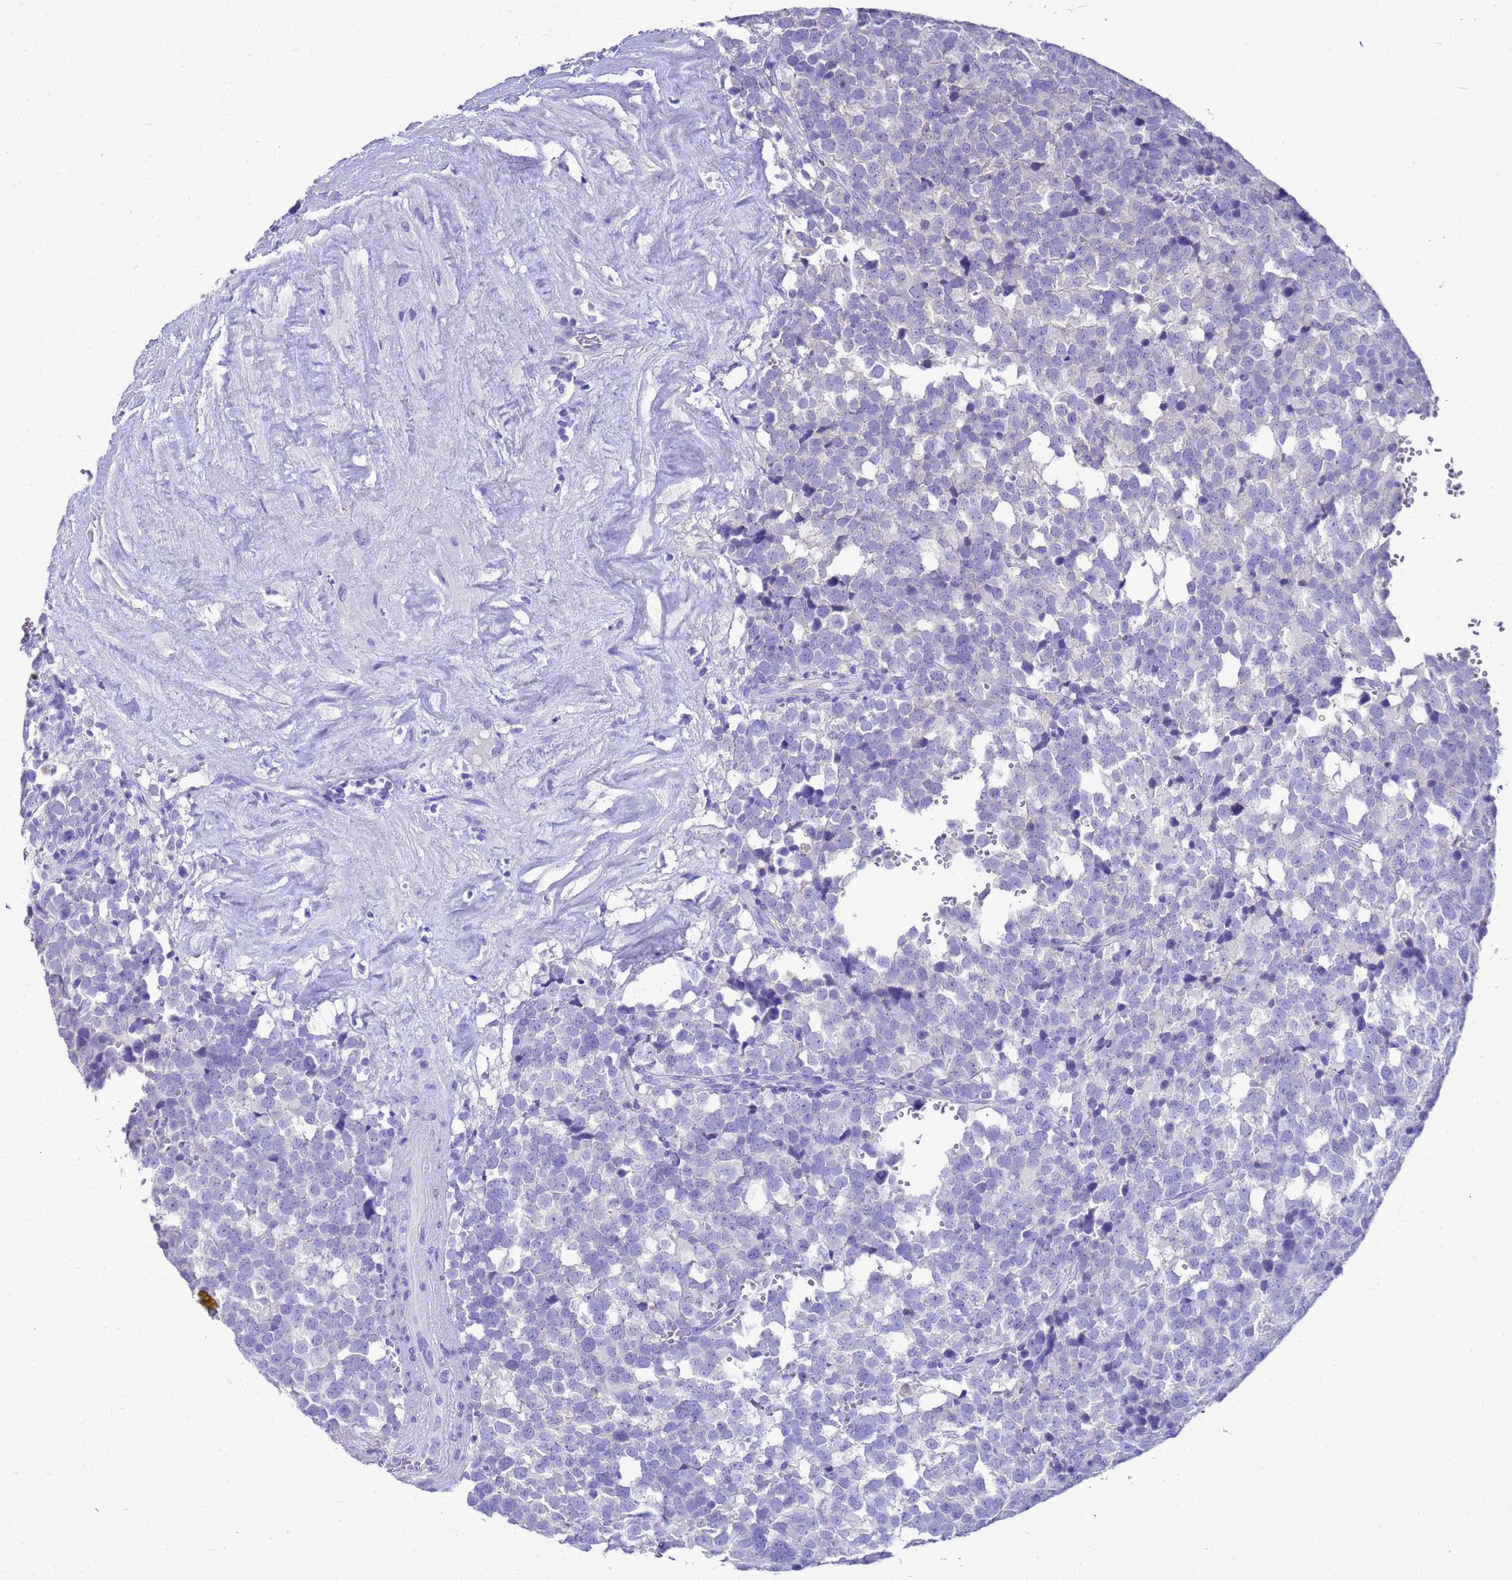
{"staining": {"intensity": "negative", "quantity": "none", "location": "none"}, "tissue": "testis cancer", "cell_type": "Tumor cells", "image_type": "cancer", "snomed": [{"axis": "morphology", "description": "Seminoma, NOS"}, {"axis": "topography", "description": "Testis"}], "caption": "IHC photomicrograph of human testis cancer (seminoma) stained for a protein (brown), which exhibits no positivity in tumor cells.", "gene": "MS4A13", "patient": {"sex": "male", "age": 71}}